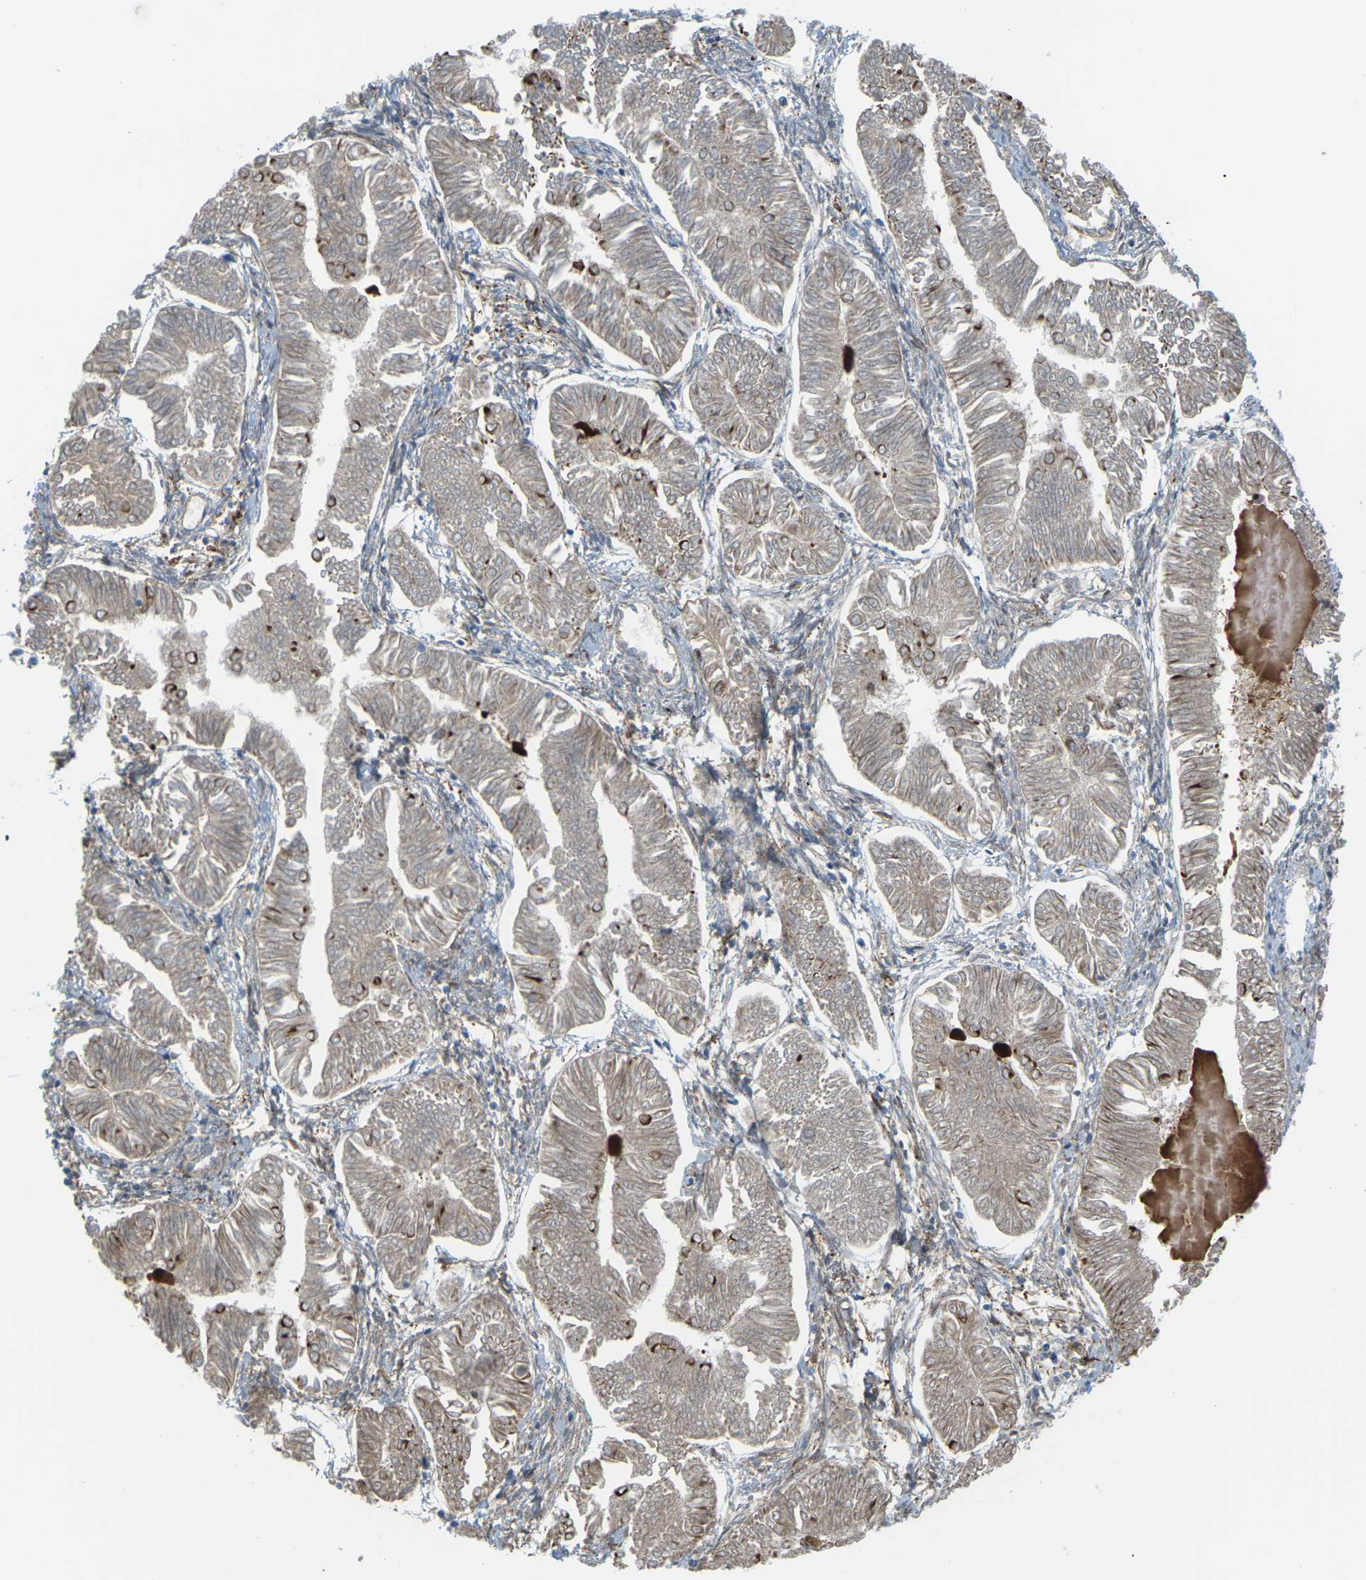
{"staining": {"intensity": "weak", "quantity": ">75%", "location": "cytoplasmic/membranous"}, "tissue": "endometrial cancer", "cell_type": "Tumor cells", "image_type": "cancer", "snomed": [{"axis": "morphology", "description": "Adenocarcinoma, NOS"}, {"axis": "topography", "description": "Endometrium"}], "caption": "Endometrial adenocarcinoma stained with immunohistochemistry demonstrates weak cytoplasmic/membranous staining in approximately >75% of tumor cells. (DAB (3,3'-diaminobenzidine) IHC with brightfield microscopy, high magnification).", "gene": "ROBO1", "patient": {"sex": "female", "age": 53}}